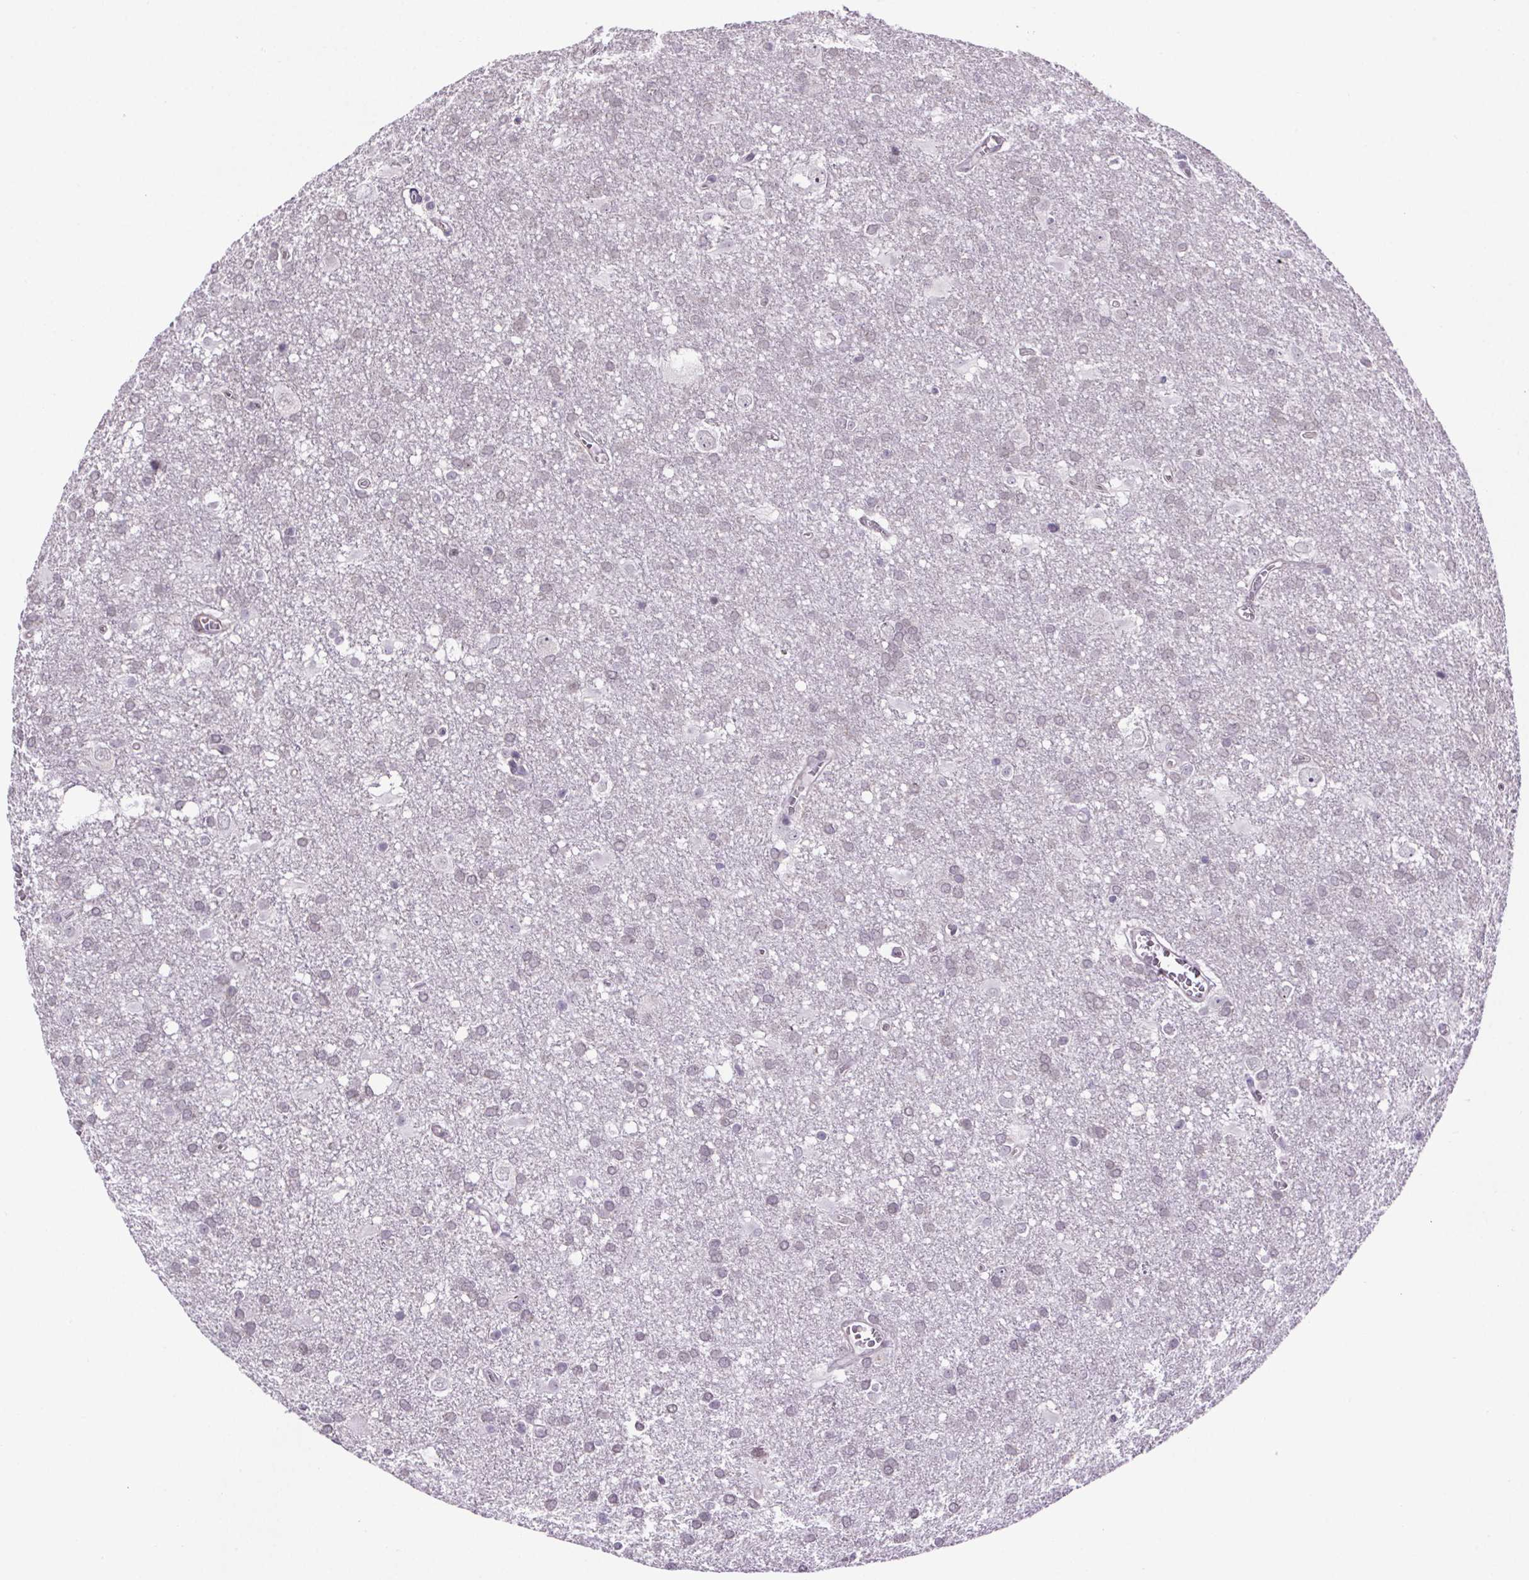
{"staining": {"intensity": "negative", "quantity": "none", "location": "none"}, "tissue": "glioma", "cell_type": "Tumor cells", "image_type": "cancer", "snomed": [{"axis": "morphology", "description": "Glioma, malignant, Low grade"}, {"axis": "topography", "description": "Brain"}], "caption": "Malignant glioma (low-grade) was stained to show a protein in brown. There is no significant staining in tumor cells.", "gene": "TTC12", "patient": {"sex": "male", "age": 66}}